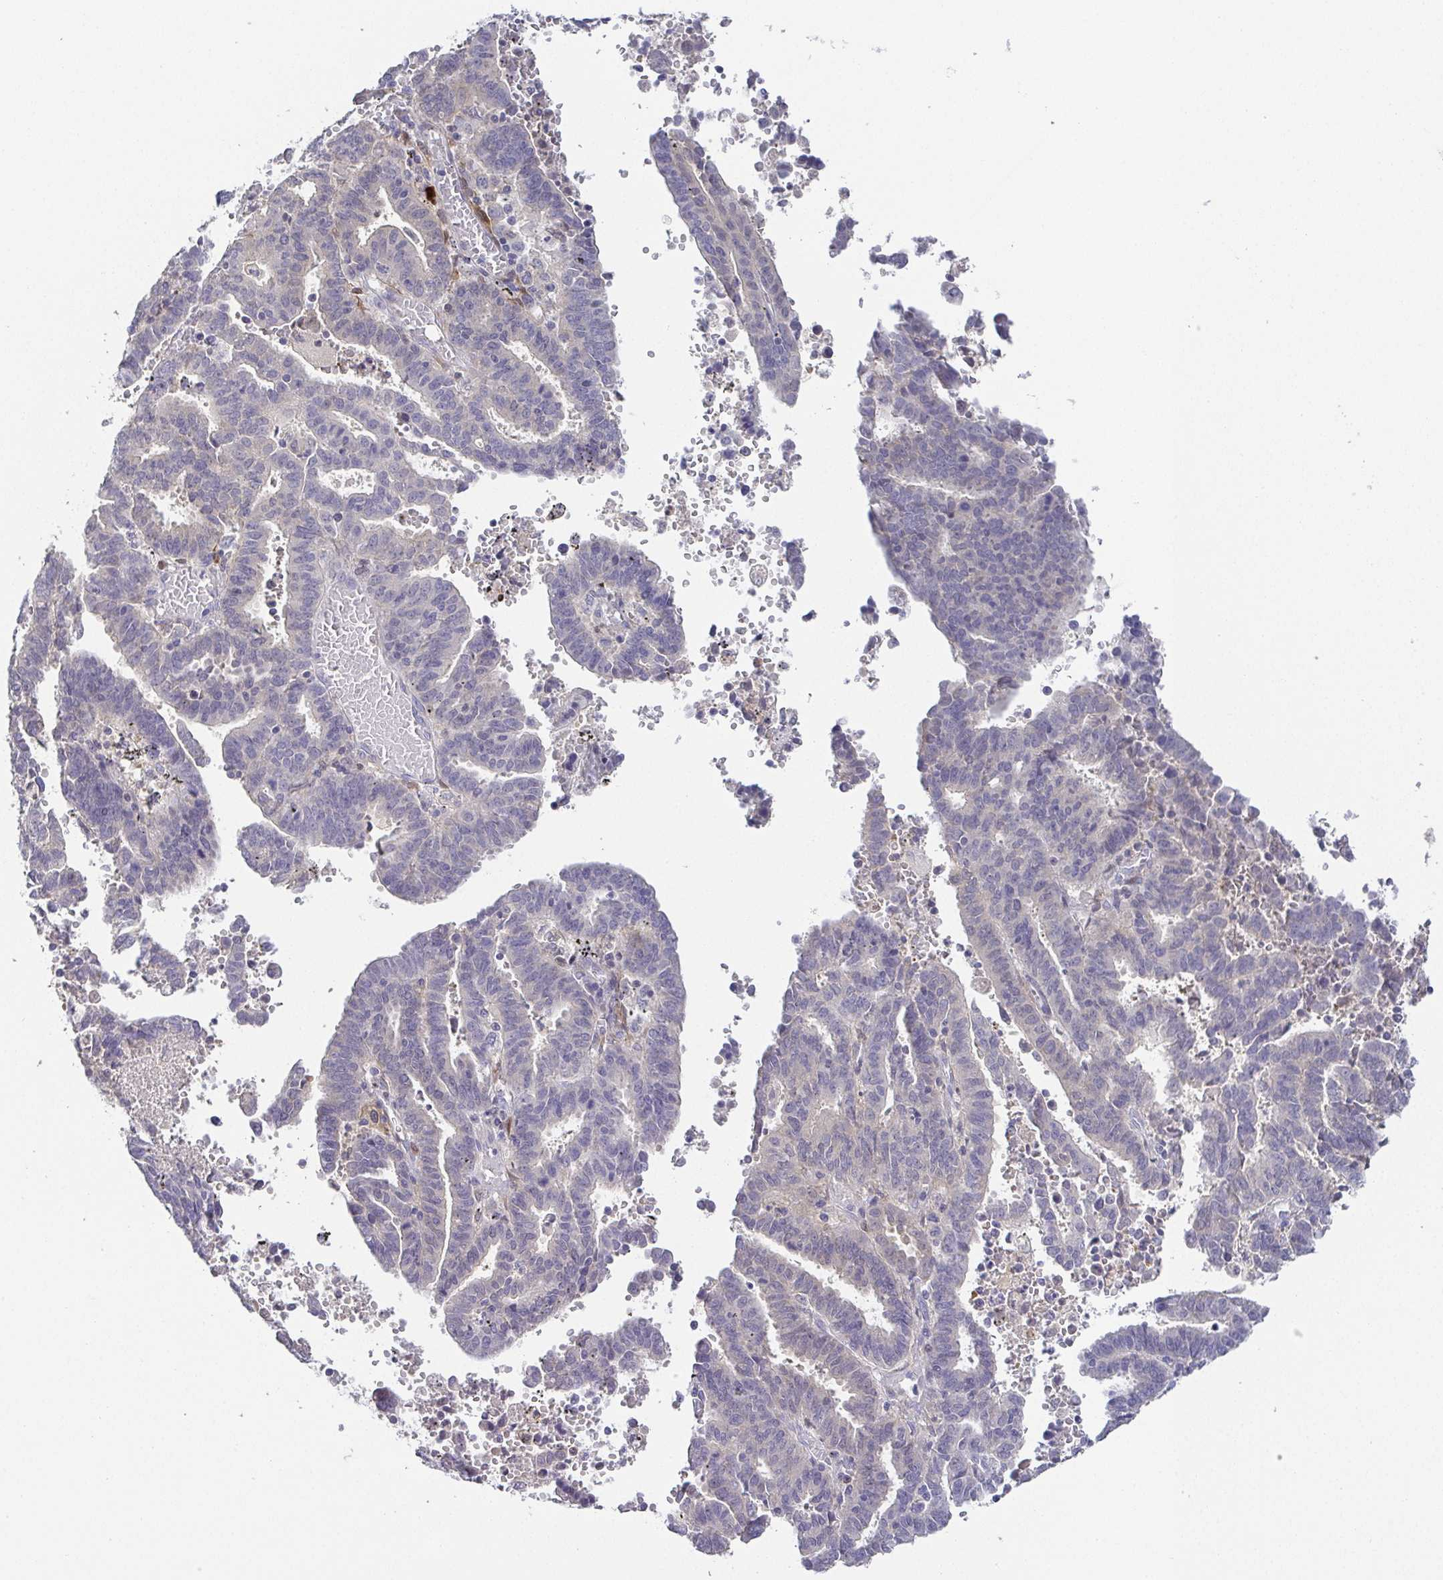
{"staining": {"intensity": "negative", "quantity": "none", "location": "none"}, "tissue": "endometrial cancer", "cell_type": "Tumor cells", "image_type": "cancer", "snomed": [{"axis": "morphology", "description": "Adenocarcinoma, NOS"}, {"axis": "topography", "description": "Uterus"}], "caption": "Immunohistochemistry histopathology image of endometrial cancer (adenocarcinoma) stained for a protein (brown), which demonstrates no positivity in tumor cells. (Immunohistochemistry (ihc), brightfield microscopy, high magnification).", "gene": "RNASE7", "patient": {"sex": "female", "age": 83}}